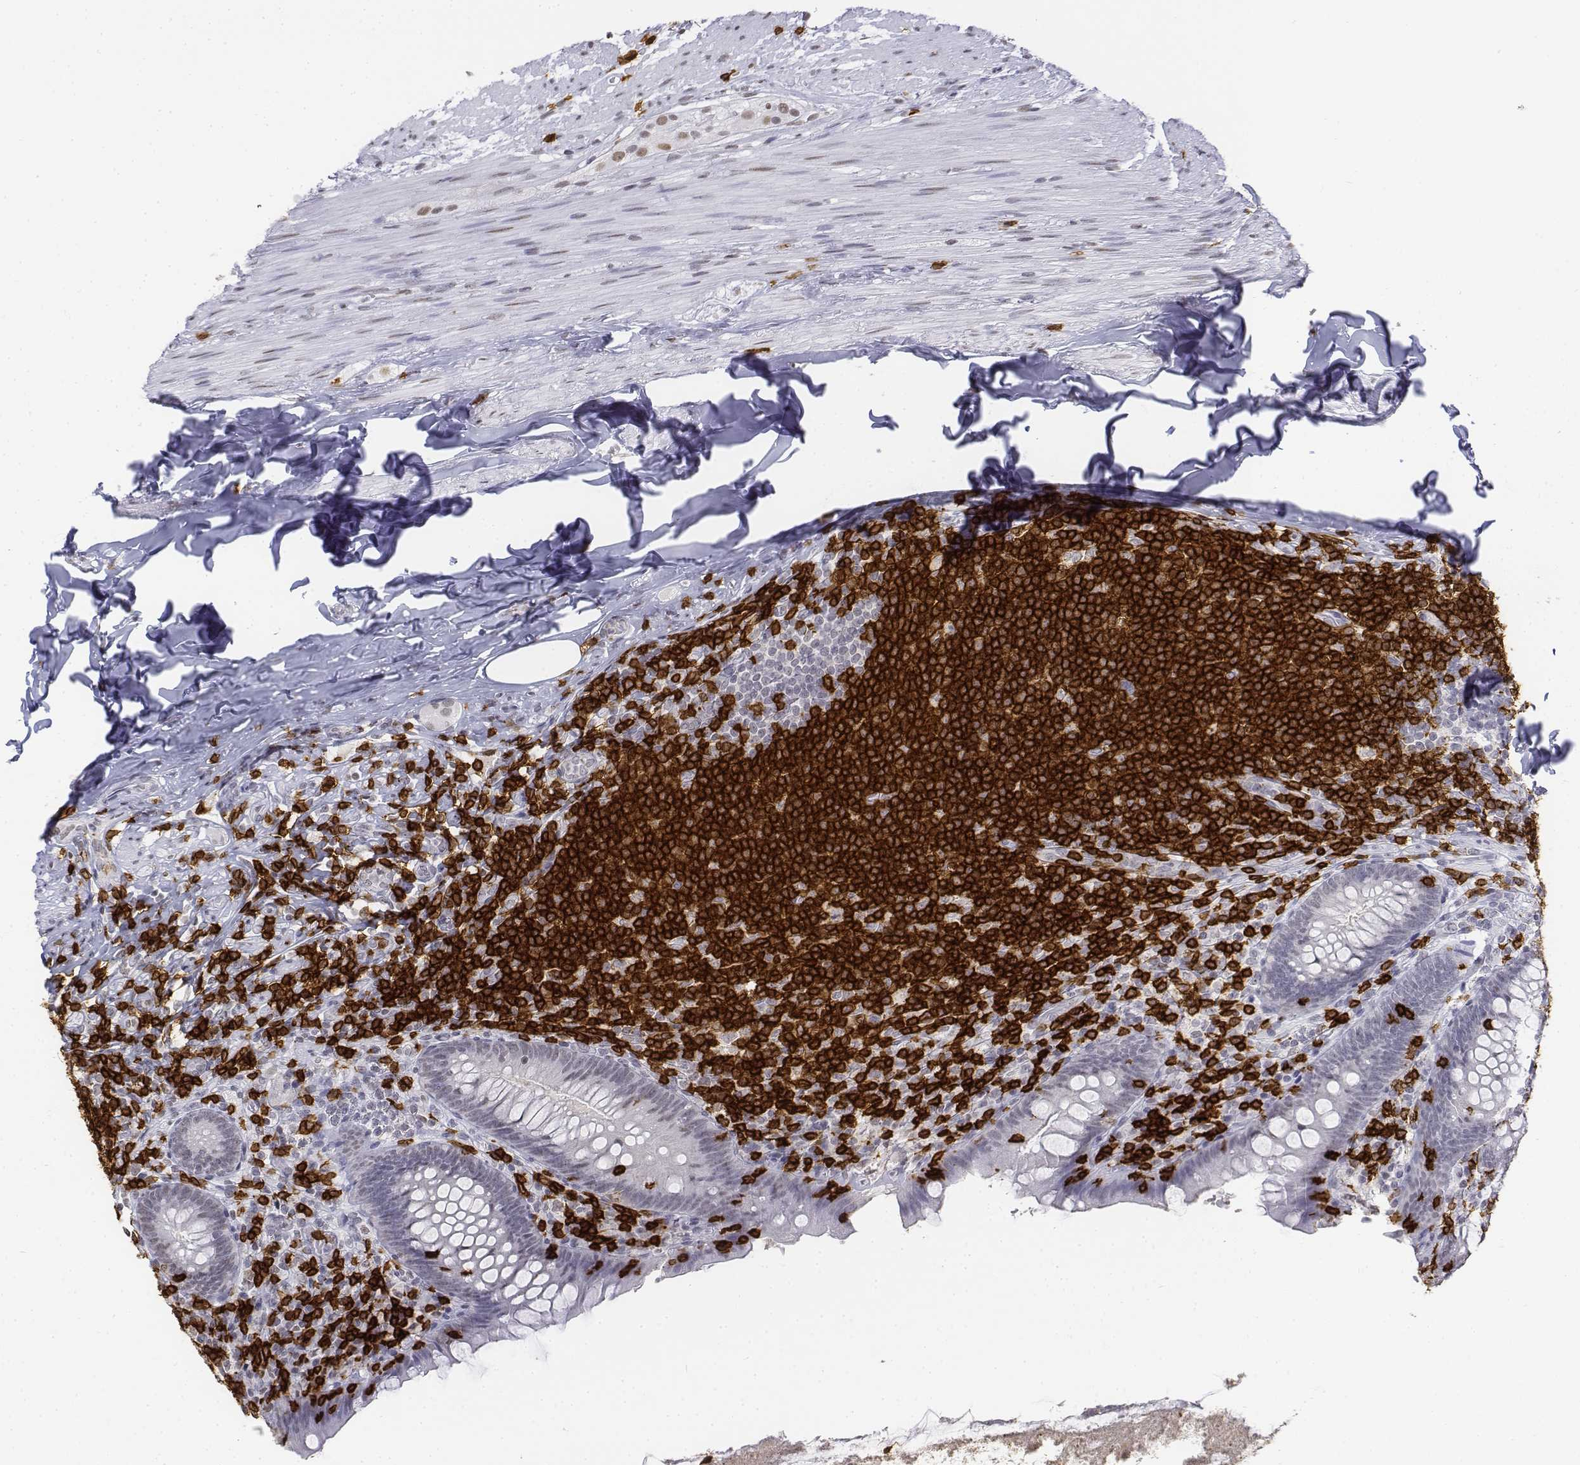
{"staining": {"intensity": "negative", "quantity": "none", "location": "none"}, "tissue": "appendix", "cell_type": "Glandular cells", "image_type": "normal", "snomed": [{"axis": "morphology", "description": "Normal tissue, NOS"}, {"axis": "topography", "description": "Appendix"}], "caption": "High magnification brightfield microscopy of normal appendix stained with DAB (3,3'-diaminobenzidine) (brown) and counterstained with hematoxylin (blue): glandular cells show no significant expression.", "gene": "CD3E", "patient": {"sex": "male", "age": 47}}